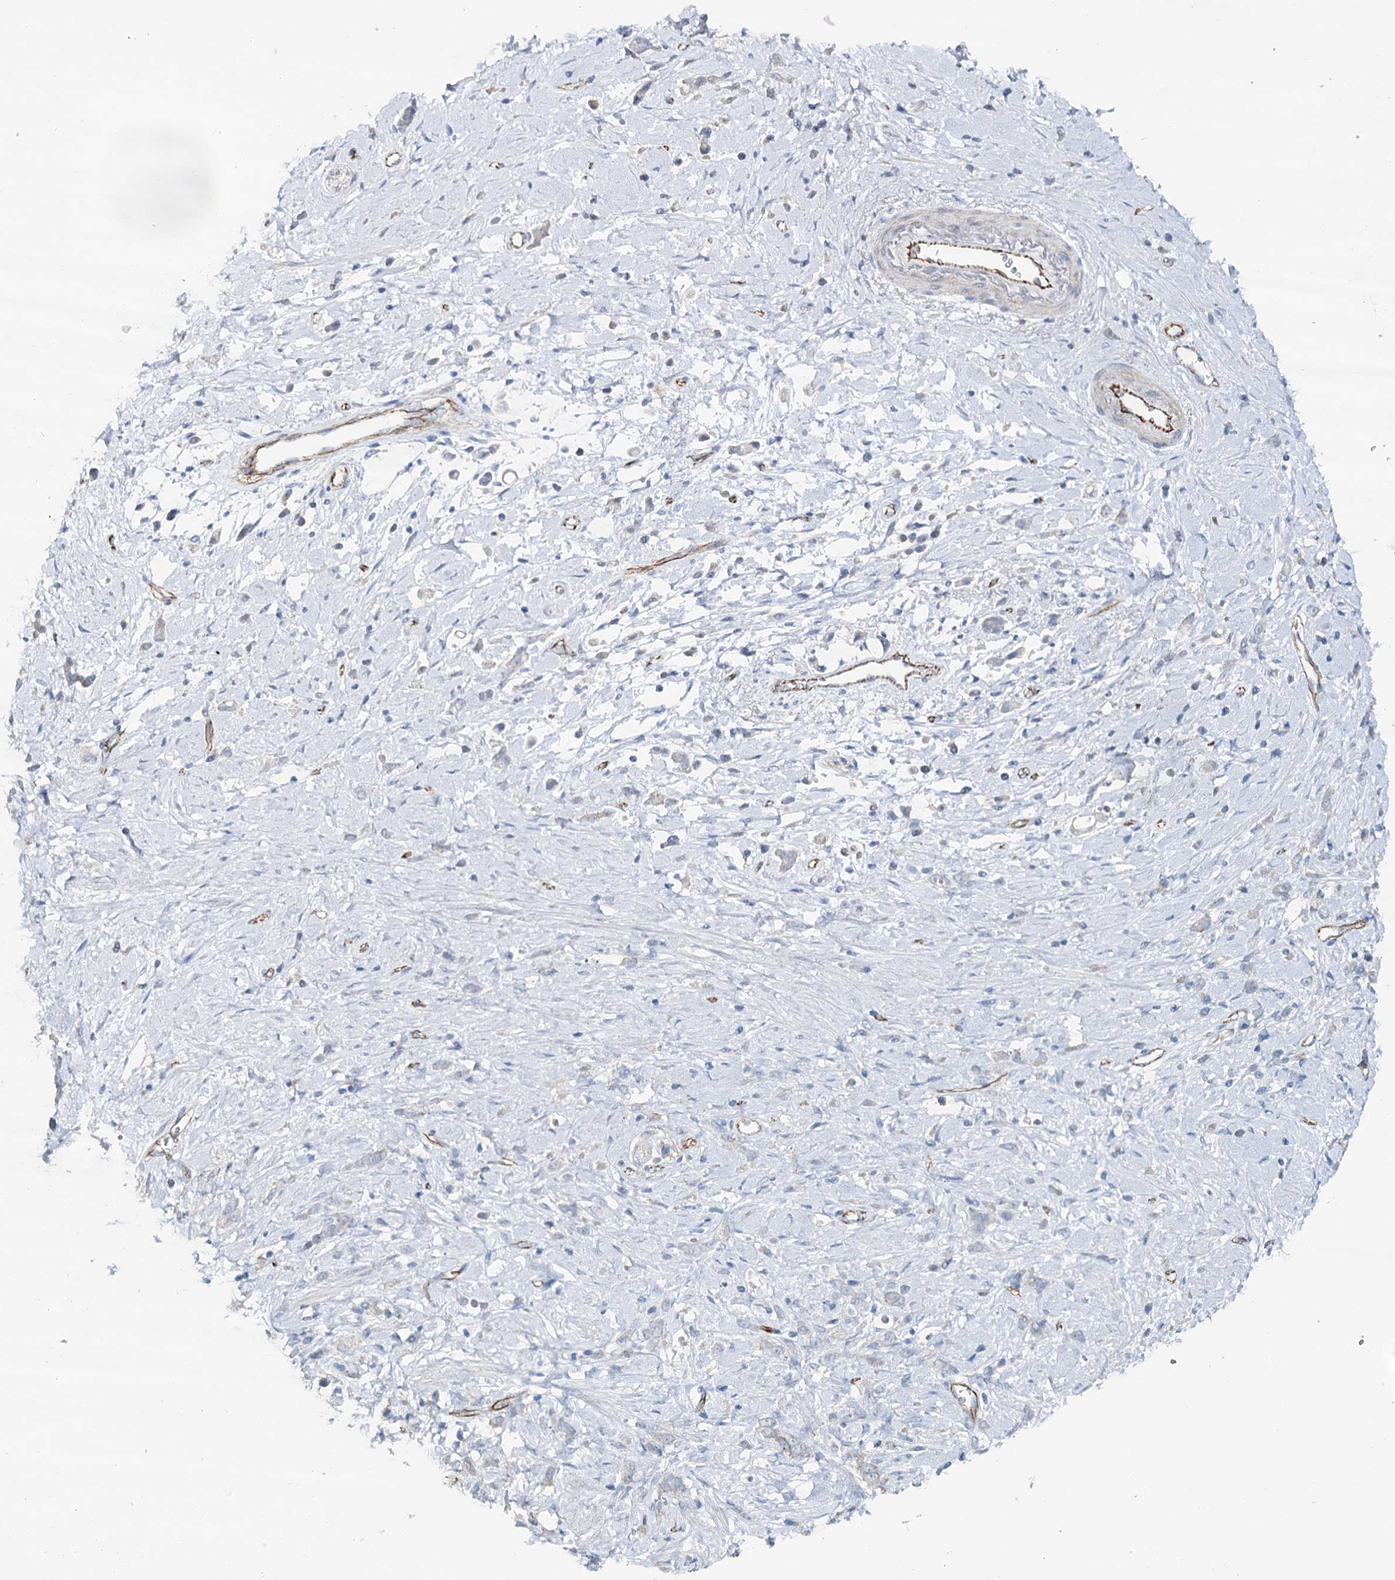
{"staining": {"intensity": "negative", "quantity": "none", "location": "none"}, "tissue": "stomach cancer", "cell_type": "Tumor cells", "image_type": "cancer", "snomed": [{"axis": "morphology", "description": "Adenocarcinoma, NOS"}, {"axis": "topography", "description": "Stomach"}], "caption": "The histopathology image displays no significant expression in tumor cells of stomach adenocarcinoma.", "gene": "SYNPO", "patient": {"sex": "female", "age": 60}}